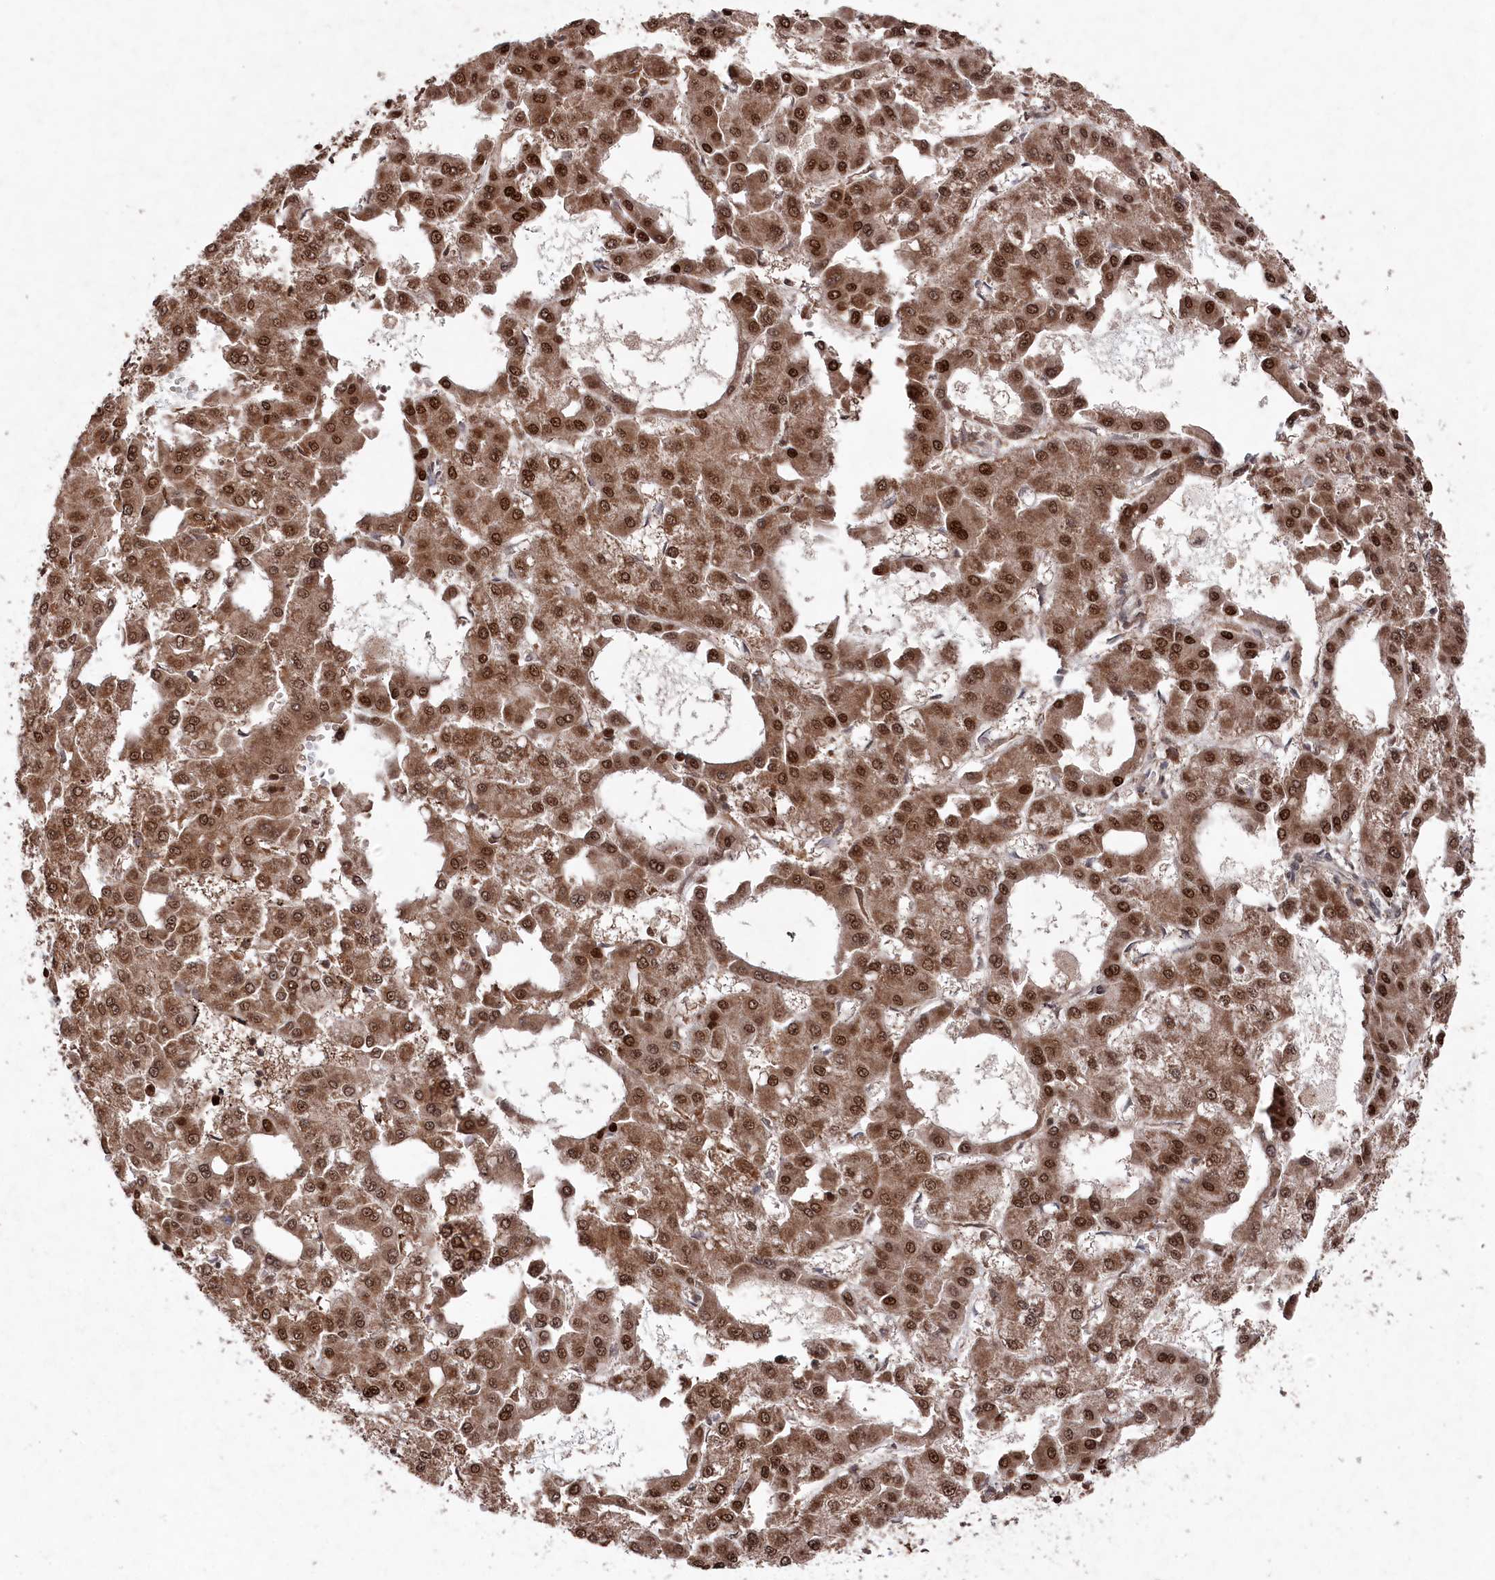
{"staining": {"intensity": "strong", "quantity": ">75%", "location": "cytoplasmic/membranous,nuclear"}, "tissue": "liver cancer", "cell_type": "Tumor cells", "image_type": "cancer", "snomed": [{"axis": "morphology", "description": "Carcinoma, Hepatocellular, NOS"}, {"axis": "topography", "description": "Liver"}], "caption": "Protein staining by IHC demonstrates strong cytoplasmic/membranous and nuclear expression in about >75% of tumor cells in liver cancer. (Stains: DAB (3,3'-diaminobenzidine) in brown, nuclei in blue, Microscopy: brightfield microscopy at high magnification).", "gene": "BORCS7", "patient": {"sex": "male", "age": 47}}